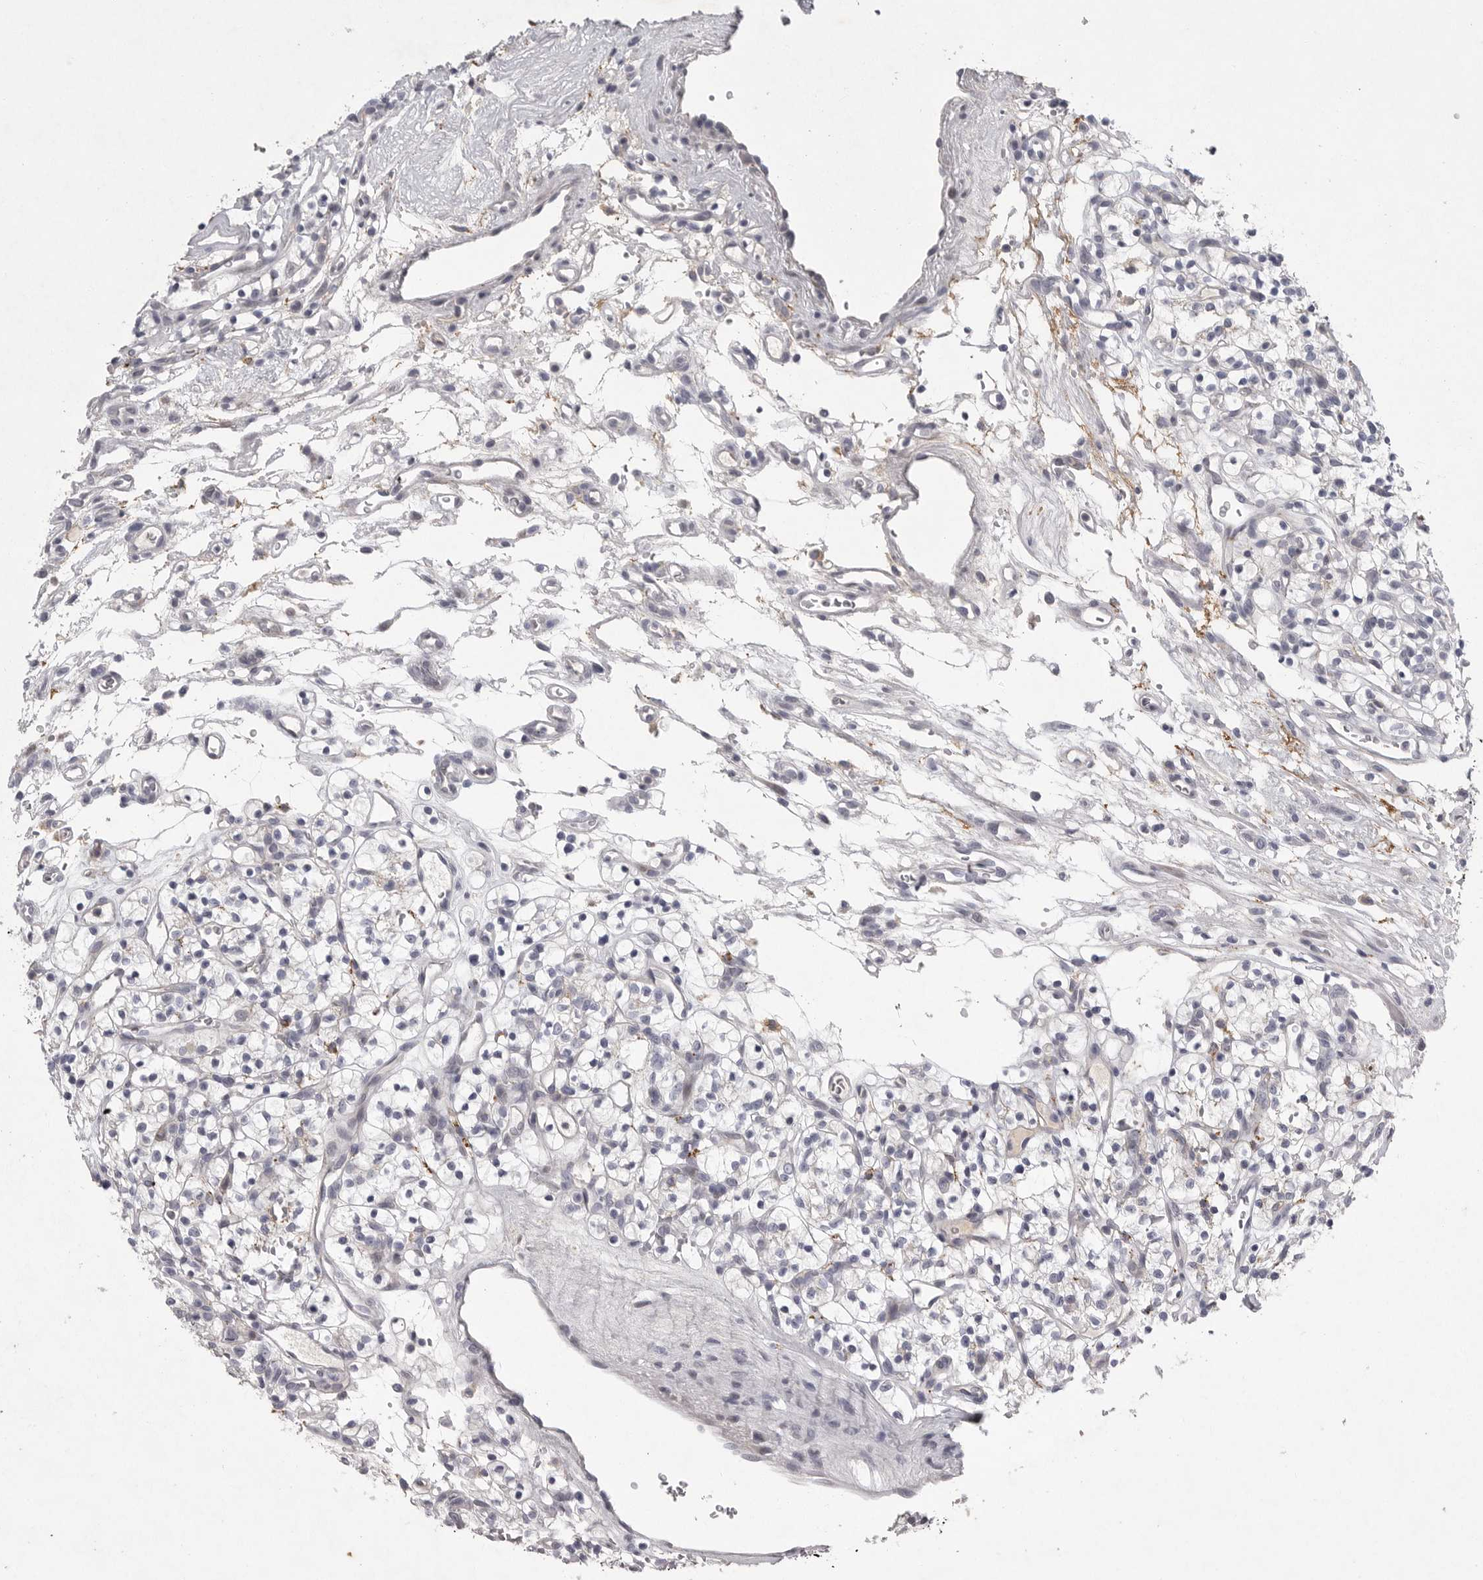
{"staining": {"intensity": "negative", "quantity": "none", "location": "none"}, "tissue": "renal cancer", "cell_type": "Tumor cells", "image_type": "cancer", "snomed": [{"axis": "morphology", "description": "Adenocarcinoma, NOS"}, {"axis": "topography", "description": "Kidney"}], "caption": "There is no significant expression in tumor cells of renal cancer (adenocarcinoma). The staining is performed using DAB (3,3'-diaminobenzidine) brown chromogen with nuclei counter-stained in using hematoxylin.", "gene": "CRP", "patient": {"sex": "female", "age": 57}}